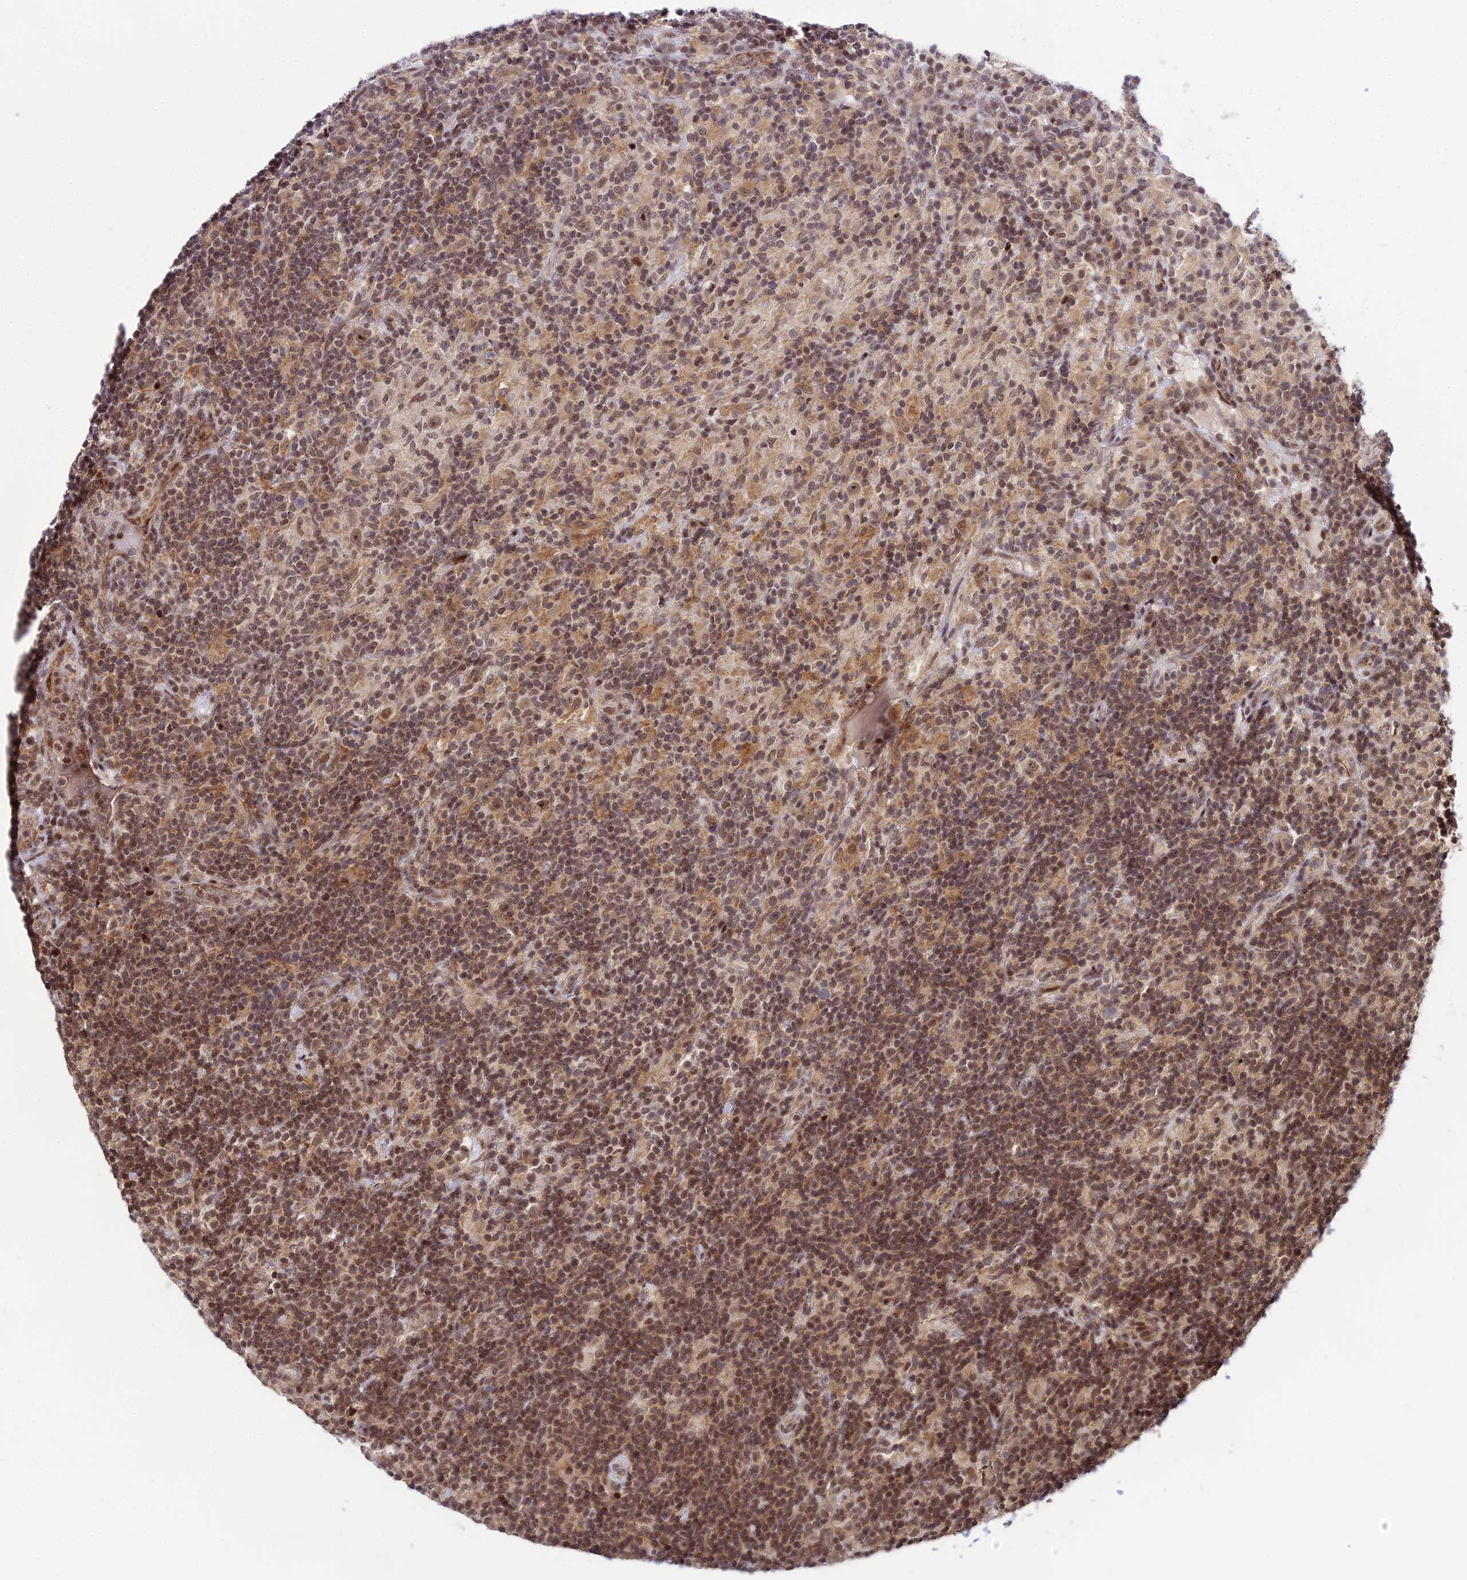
{"staining": {"intensity": "moderate", "quantity": ">75%", "location": "nuclear"}, "tissue": "lymphoma", "cell_type": "Tumor cells", "image_type": "cancer", "snomed": [{"axis": "morphology", "description": "Hodgkin's disease, NOS"}, {"axis": "topography", "description": "Lymph node"}], "caption": "Hodgkin's disease stained for a protein shows moderate nuclear positivity in tumor cells.", "gene": "CIB3", "patient": {"sex": "male", "age": 70}}